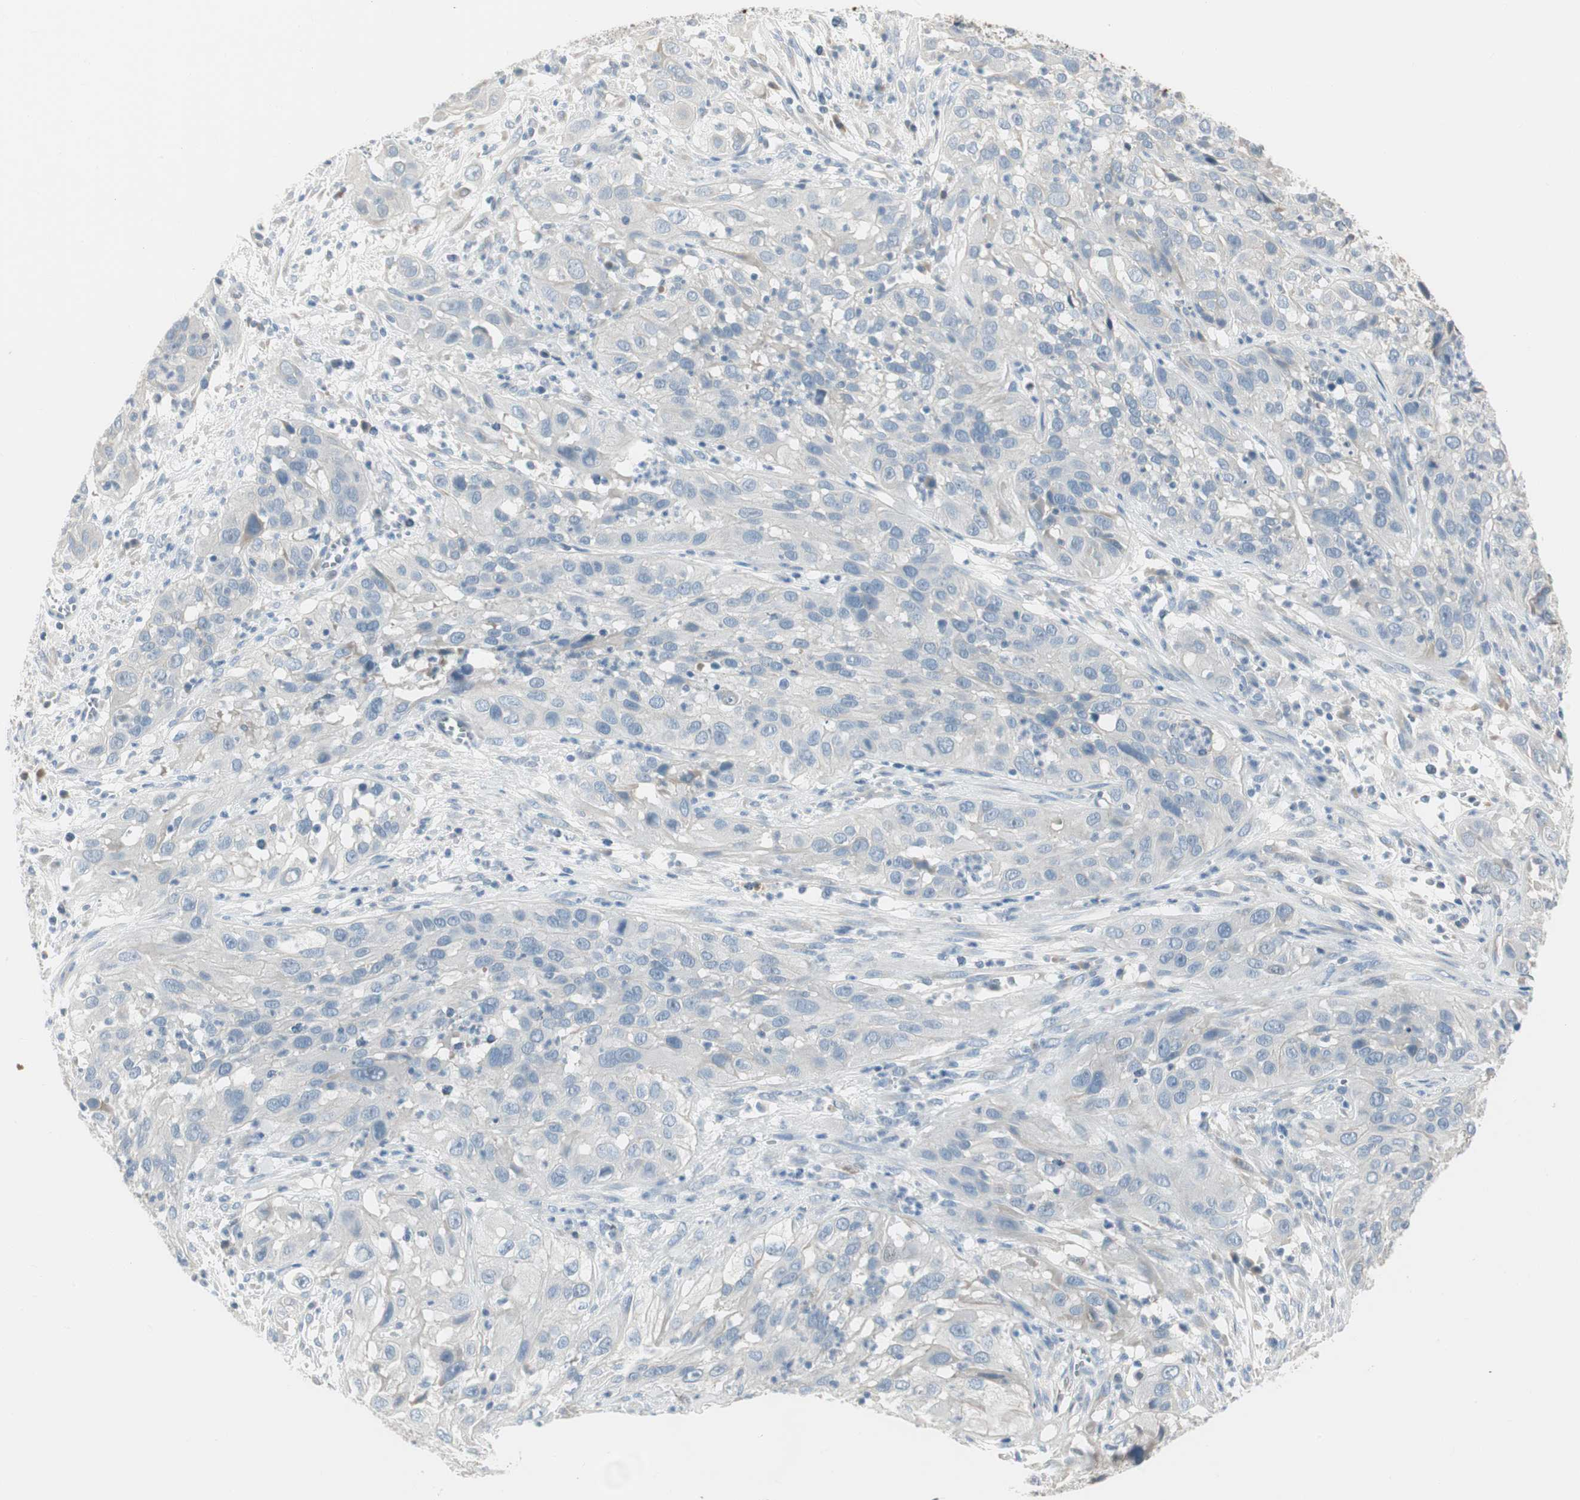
{"staining": {"intensity": "negative", "quantity": "none", "location": "none"}, "tissue": "cervical cancer", "cell_type": "Tumor cells", "image_type": "cancer", "snomed": [{"axis": "morphology", "description": "Squamous cell carcinoma, NOS"}, {"axis": "topography", "description": "Cervix"}], "caption": "Histopathology image shows no protein staining in tumor cells of cervical cancer tissue. (Stains: DAB (3,3'-diaminobenzidine) immunohistochemistry (IHC) with hematoxylin counter stain, Microscopy: brightfield microscopy at high magnification).", "gene": "SPINK4", "patient": {"sex": "female", "age": 32}}